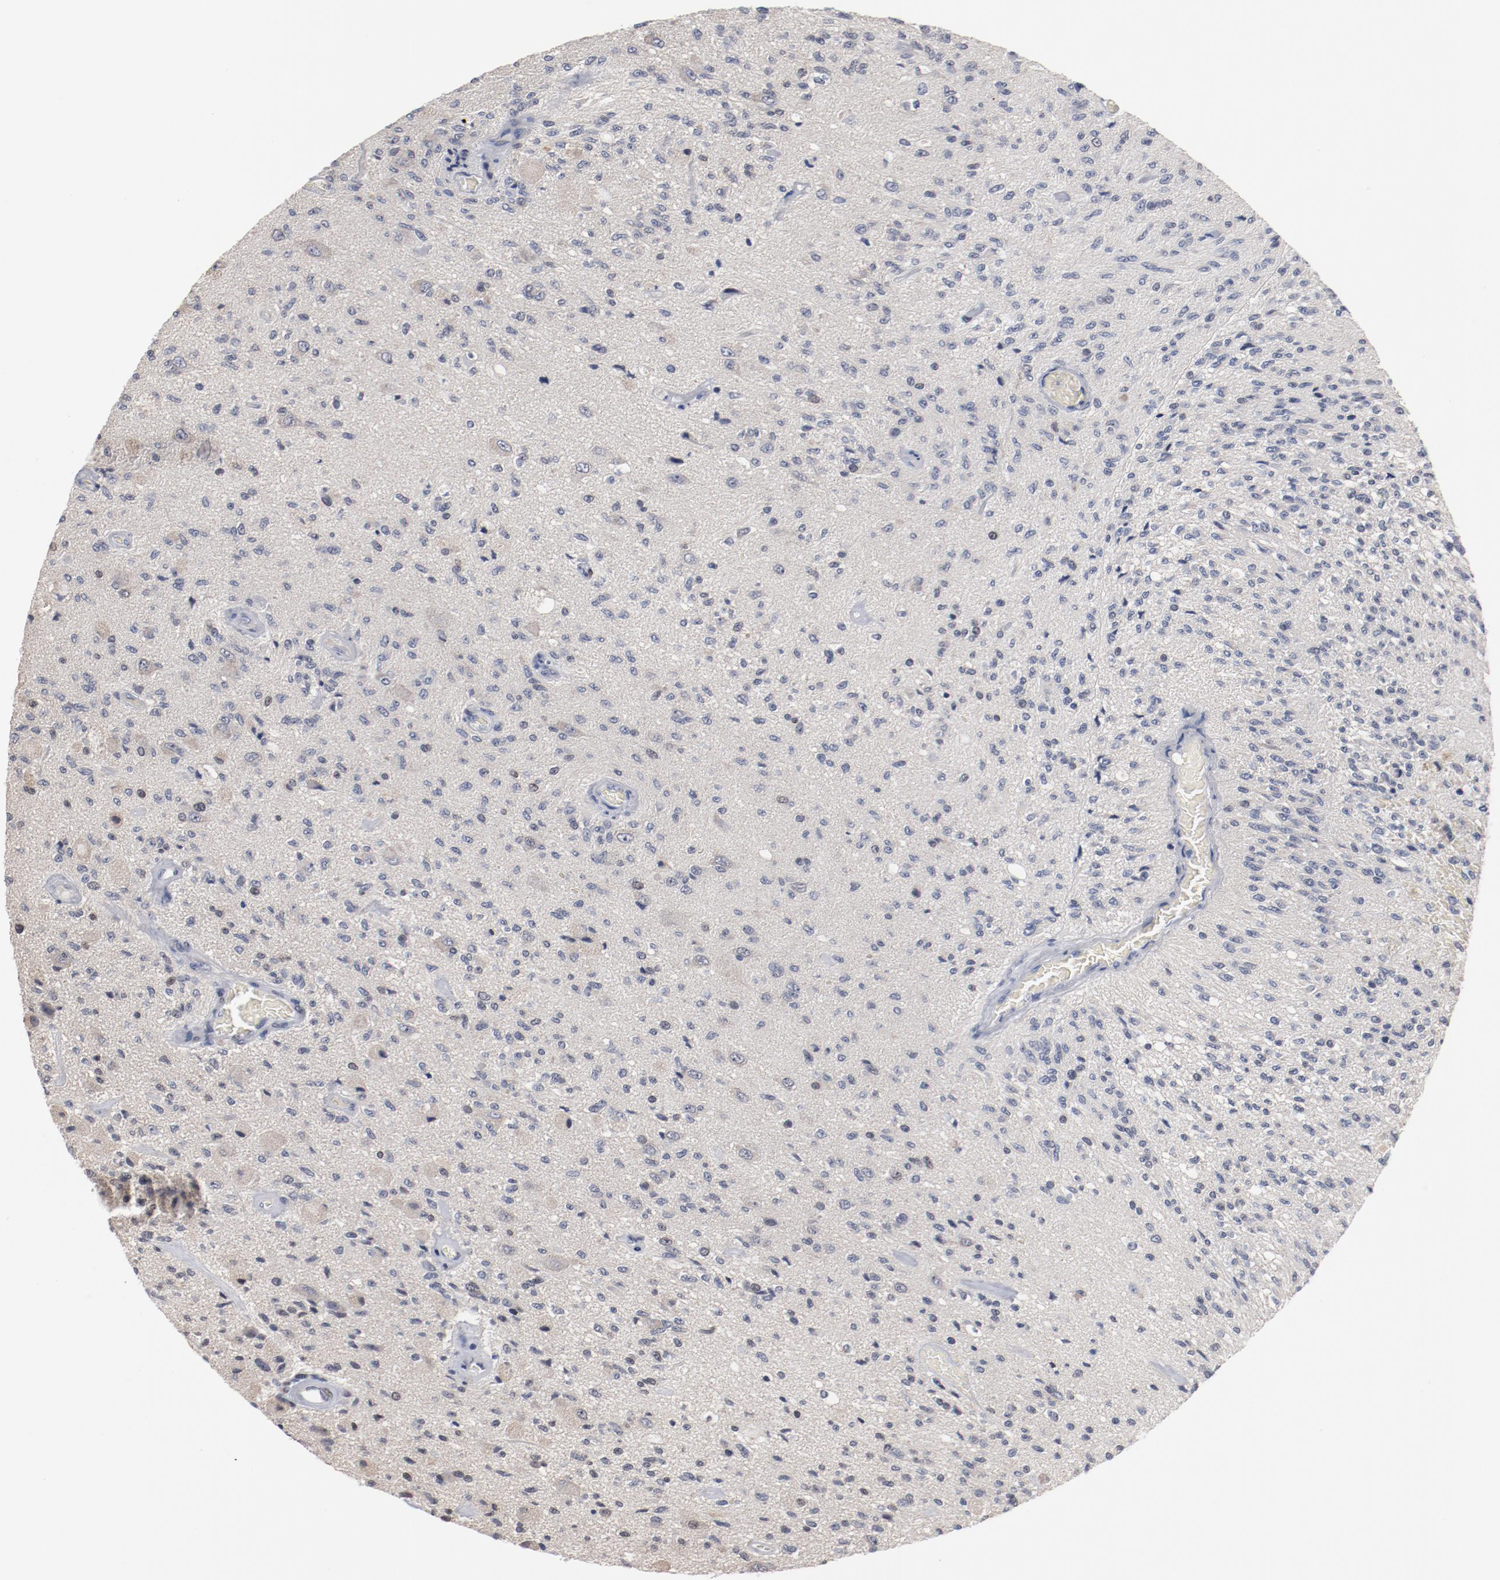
{"staining": {"intensity": "negative", "quantity": "none", "location": "none"}, "tissue": "glioma", "cell_type": "Tumor cells", "image_type": "cancer", "snomed": [{"axis": "morphology", "description": "Normal tissue, NOS"}, {"axis": "morphology", "description": "Glioma, malignant, High grade"}, {"axis": "topography", "description": "Cerebral cortex"}], "caption": "Immunohistochemistry micrograph of glioma stained for a protein (brown), which reveals no positivity in tumor cells.", "gene": "ZEB2", "patient": {"sex": "male", "age": 77}}